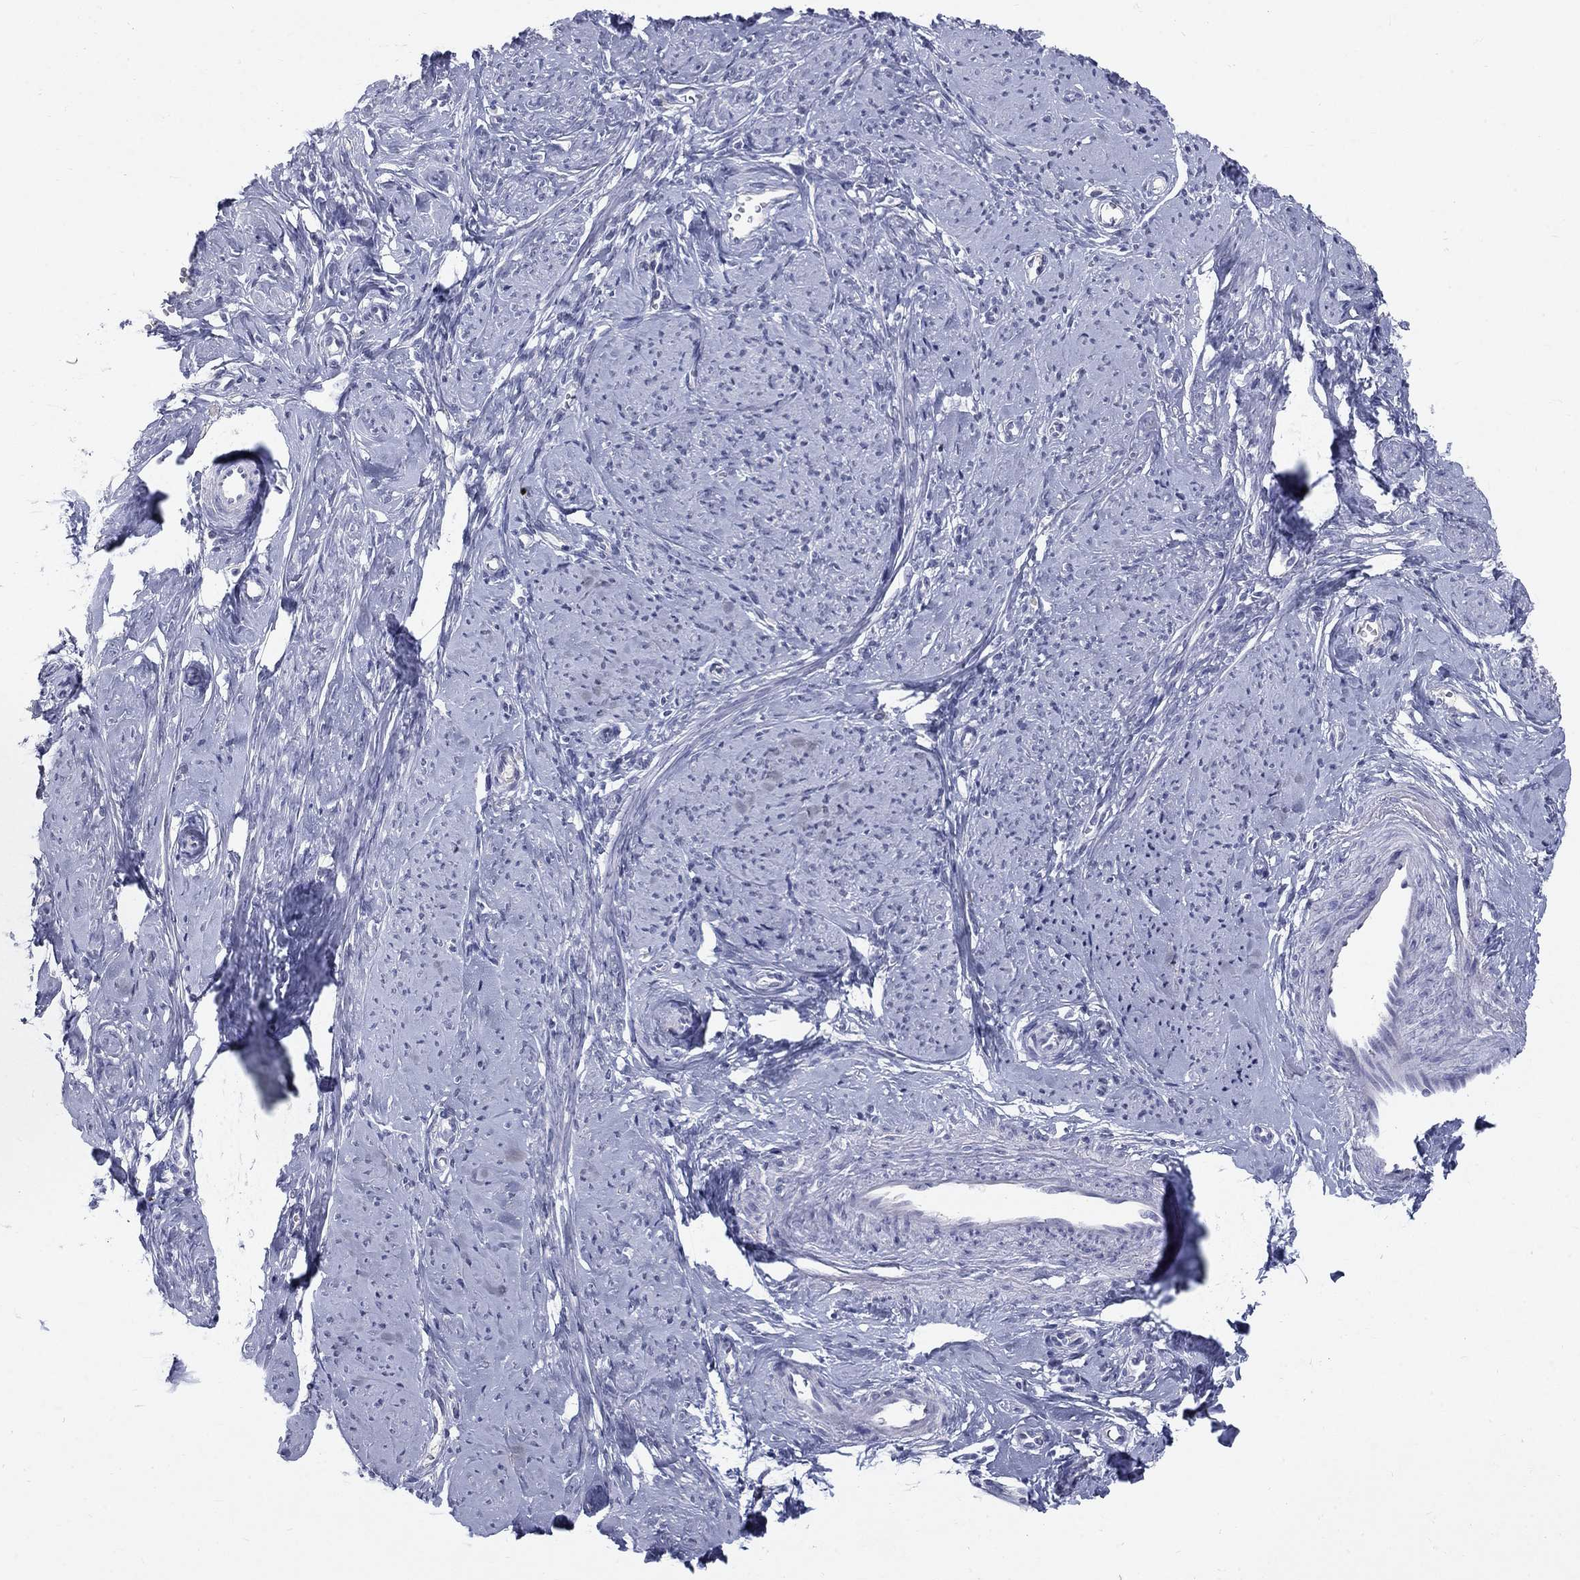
{"staining": {"intensity": "negative", "quantity": "none", "location": "none"}, "tissue": "smooth muscle", "cell_type": "Smooth muscle cells", "image_type": "normal", "snomed": [{"axis": "morphology", "description": "Normal tissue, NOS"}, {"axis": "topography", "description": "Smooth muscle"}], "caption": "This is a histopathology image of immunohistochemistry (IHC) staining of benign smooth muscle, which shows no staining in smooth muscle cells.", "gene": "PTH1R", "patient": {"sex": "female", "age": 48}}